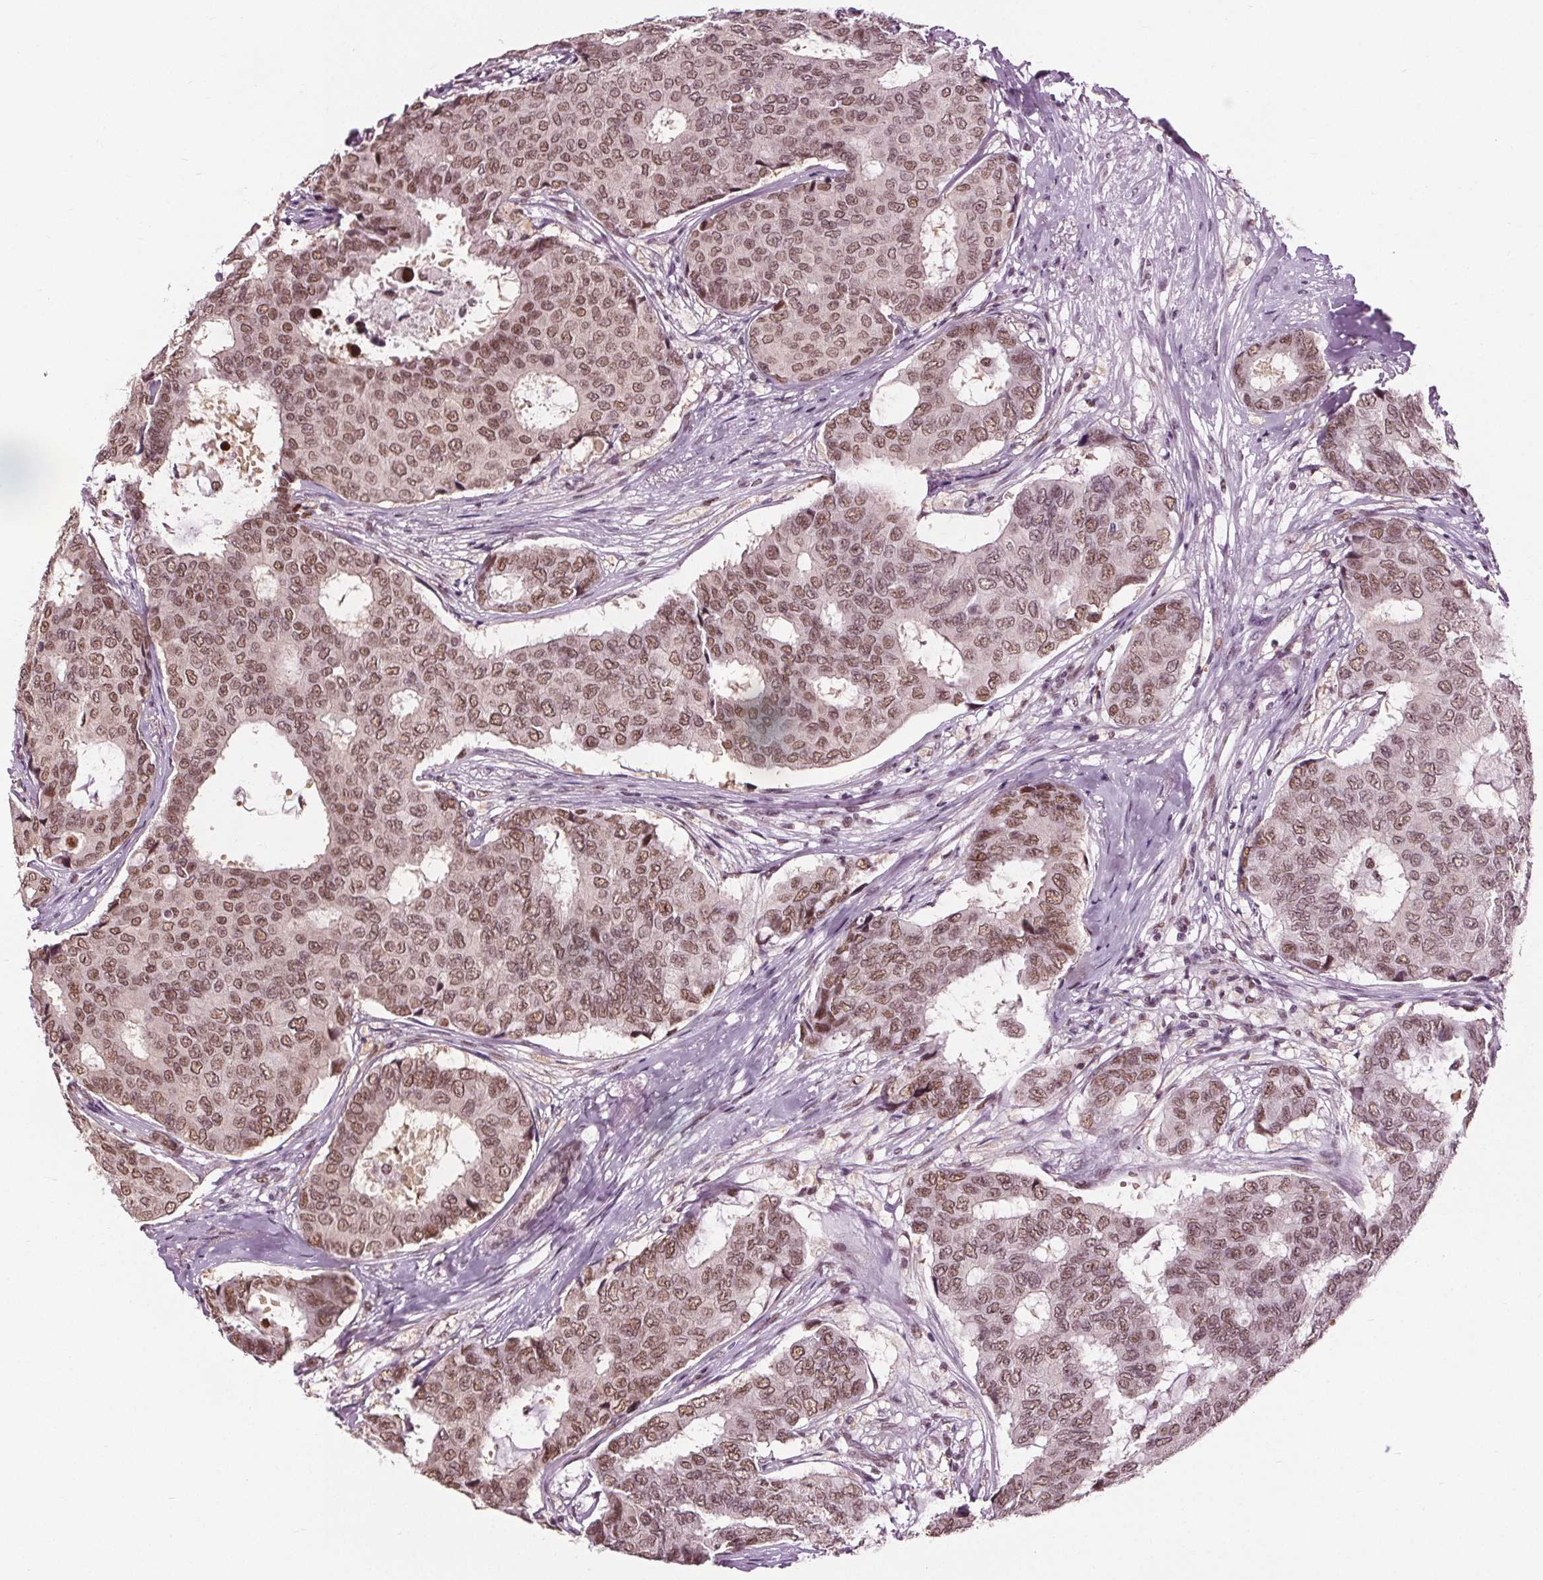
{"staining": {"intensity": "moderate", "quantity": ">75%", "location": "nuclear"}, "tissue": "breast cancer", "cell_type": "Tumor cells", "image_type": "cancer", "snomed": [{"axis": "morphology", "description": "Duct carcinoma"}, {"axis": "topography", "description": "Breast"}], "caption": "An immunohistochemistry image of neoplastic tissue is shown. Protein staining in brown highlights moderate nuclear positivity in breast cancer (infiltrating ductal carcinoma) within tumor cells.", "gene": "IWS1", "patient": {"sex": "female", "age": 75}}